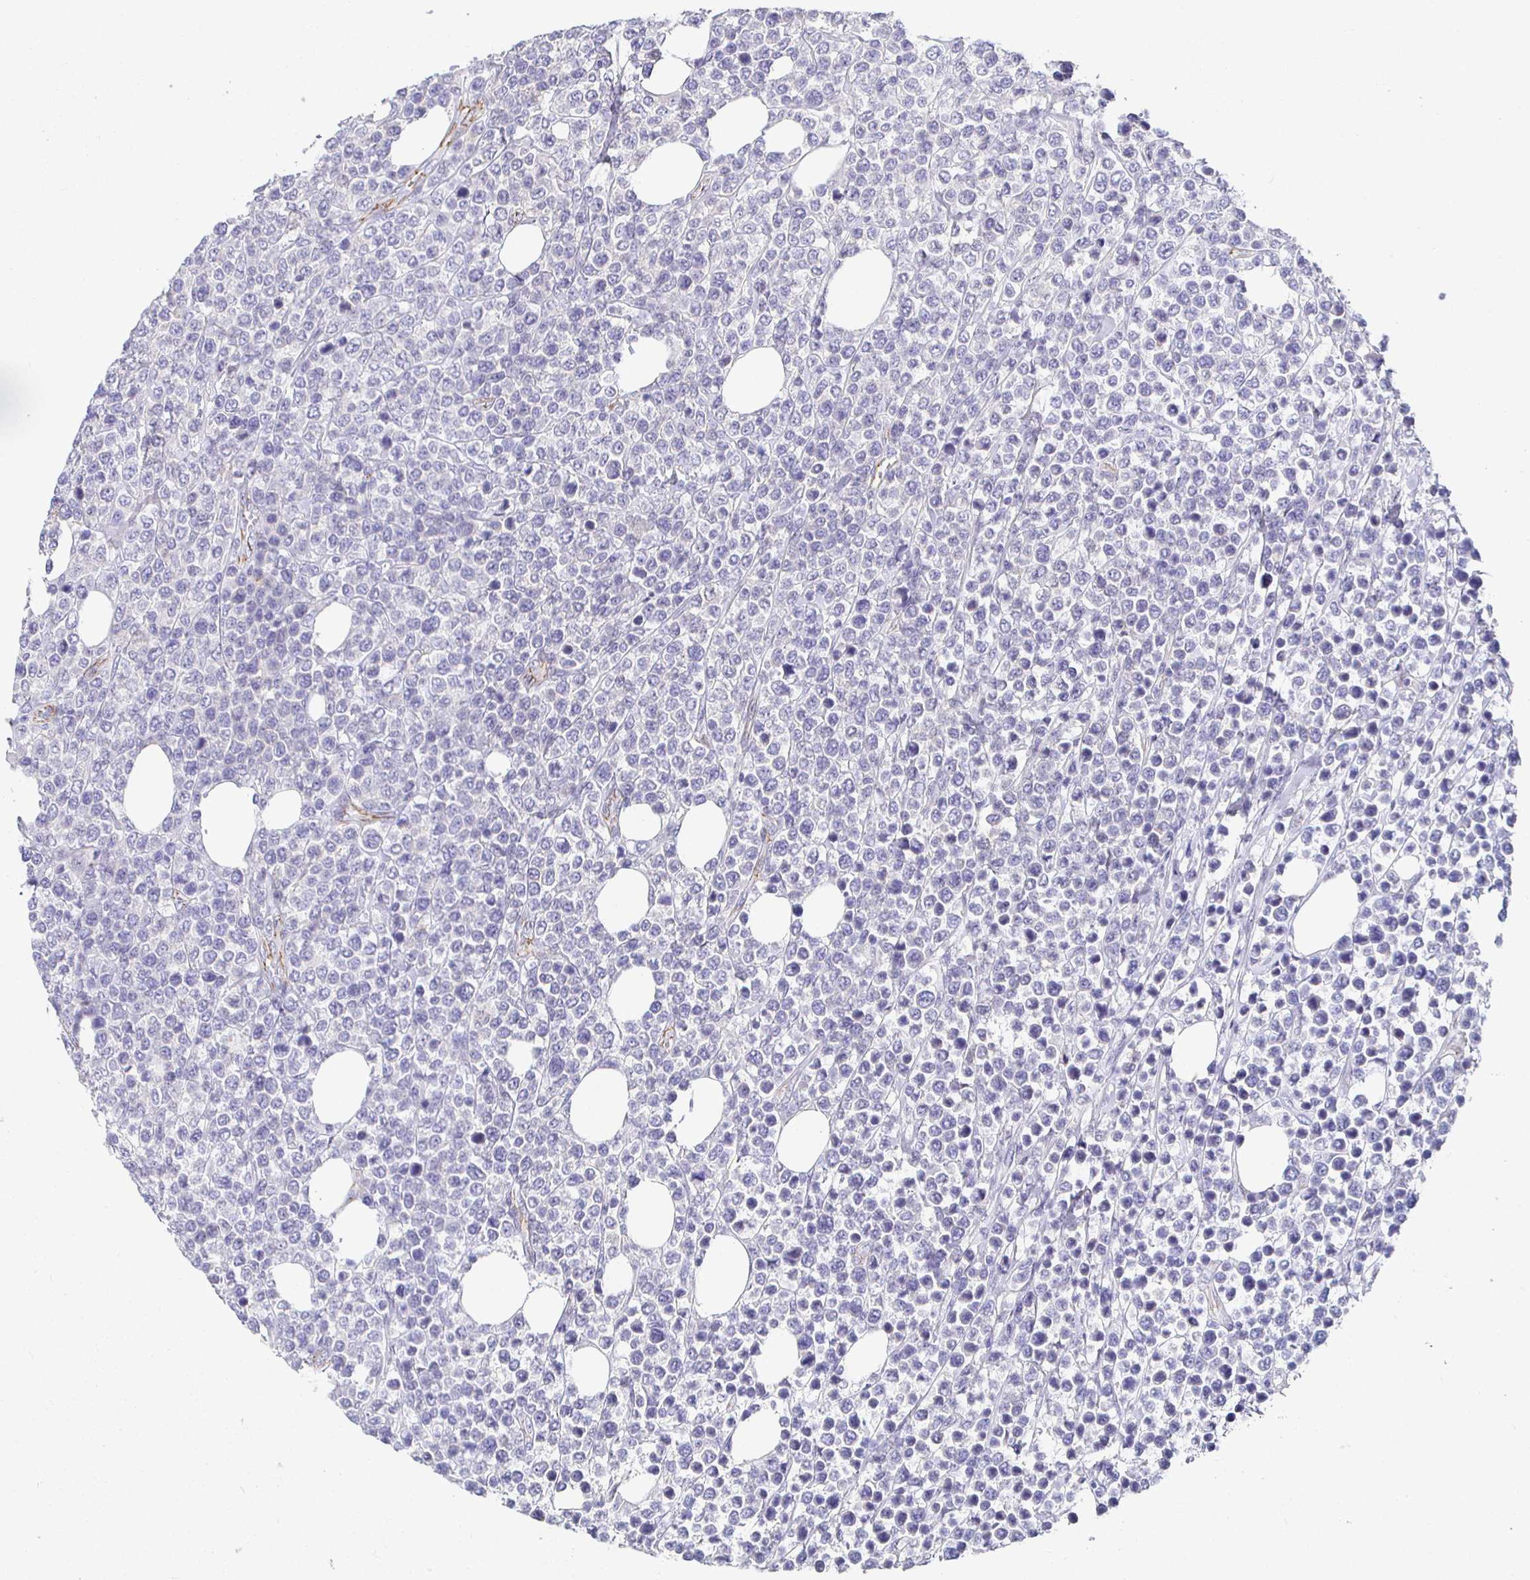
{"staining": {"intensity": "negative", "quantity": "none", "location": "none"}, "tissue": "lymphoma", "cell_type": "Tumor cells", "image_type": "cancer", "snomed": [{"axis": "morphology", "description": "Malignant lymphoma, non-Hodgkin's type, High grade"}, {"axis": "topography", "description": "Soft tissue"}], "caption": "IHC histopathology image of neoplastic tissue: lymphoma stained with DAB shows no significant protein positivity in tumor cells.", "gene": "PIWIL3", "patient": {"sex": "female", "age": 56}}